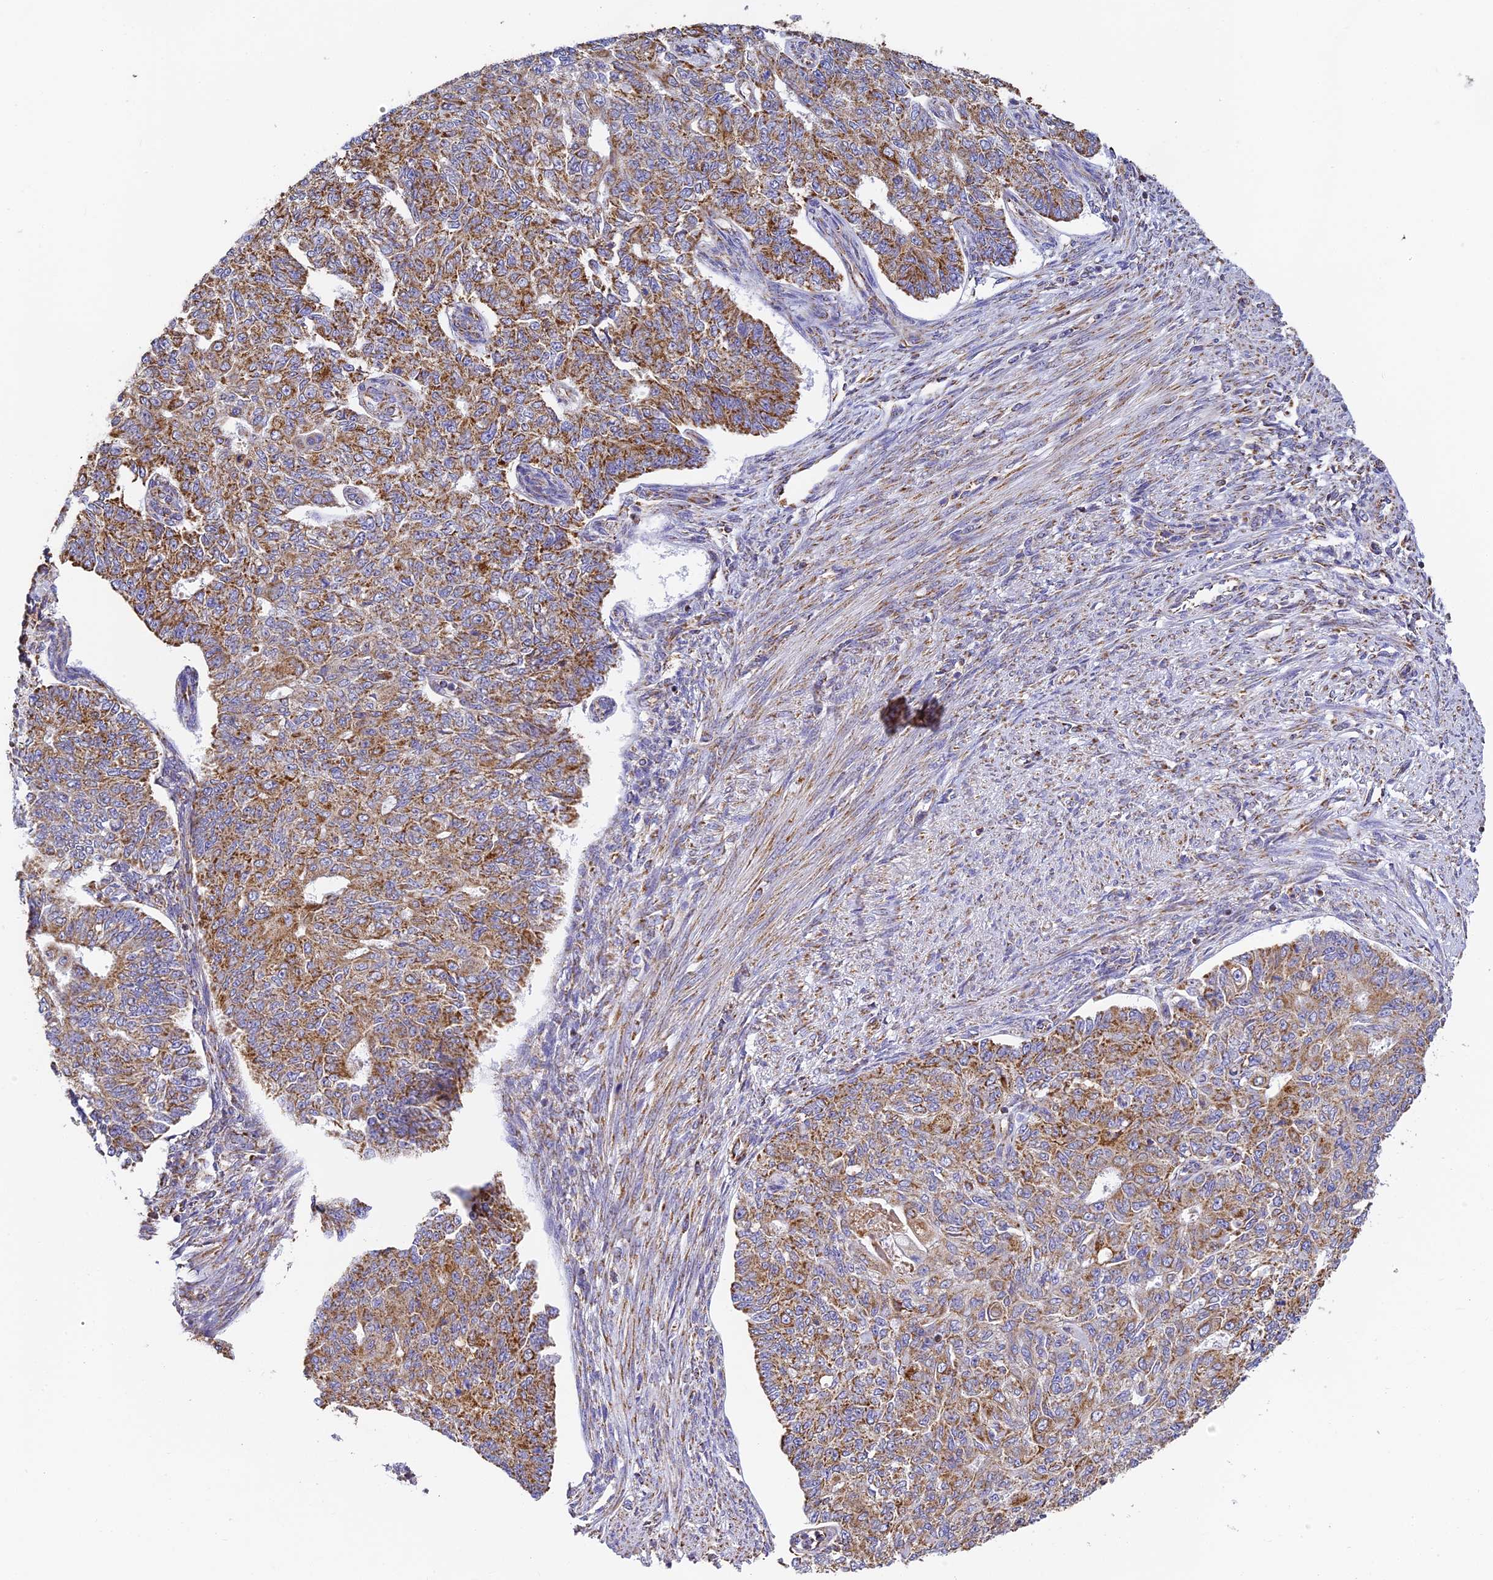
{"staining": {"intensity": "strong", "quantity": "25%-75%", "location": "cytoplasmic/membranous"}, "tissue": "endometrial cancer", "cell_type": "Tumor cells", "image_type": "cancer", "snomed": [{"axis": "morphology", "description": "Adenocarcinoma, NOS"}, {"axis": "topography", "description": "Endometrium"}], "caption": "There is high levels of strong cytoplasmic/membranous expression in tumor cells of endometrial cancer, as demonstrated by immunohistochemical staining (brown color).", "gene": "COX6C", "patient": {"sex": "female", "age": 32}}